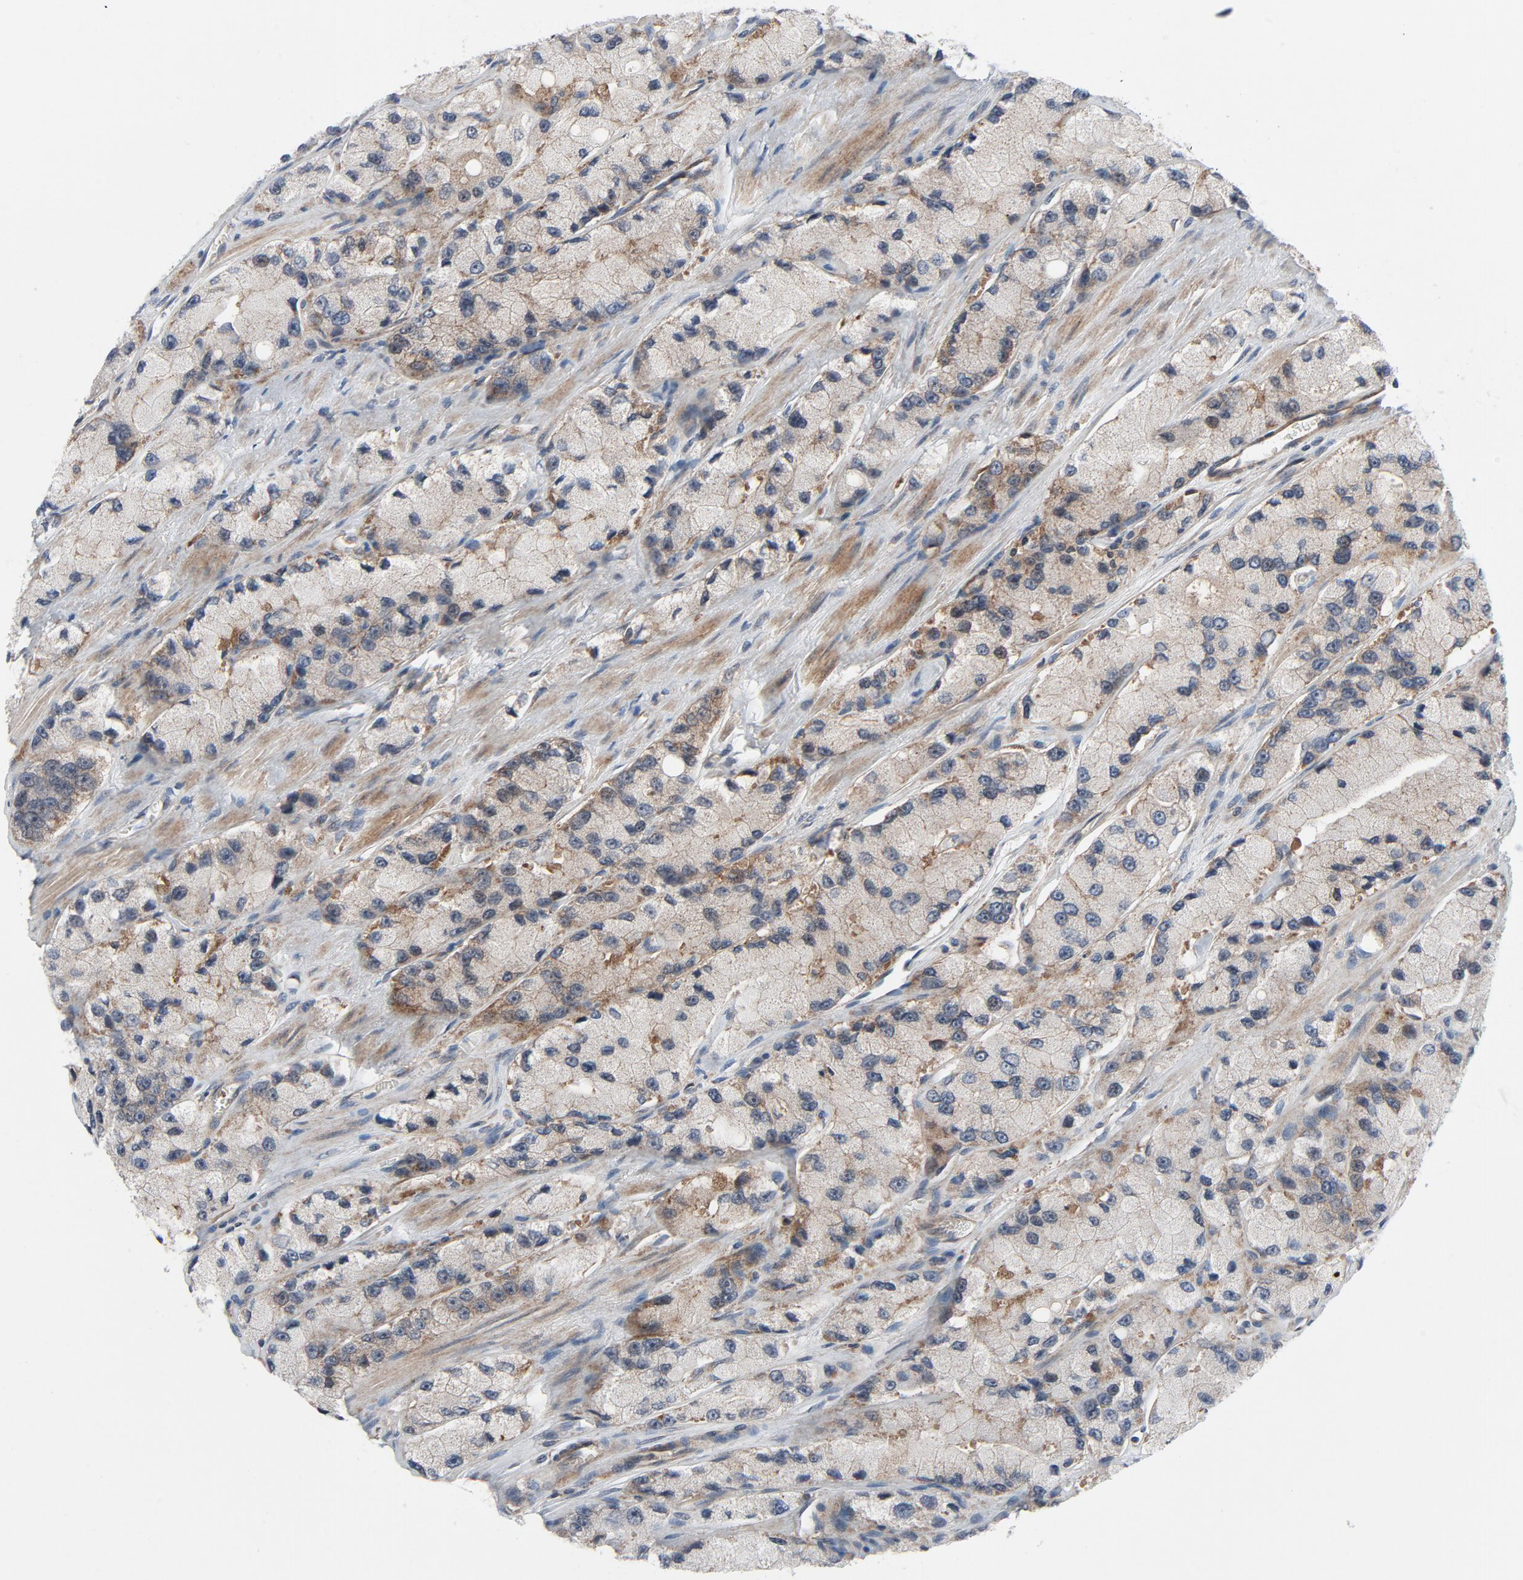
{"staining": {"intensity": "moderate", "quantity": ">75%", "location": "cytoplasmic/membranous"}, "tissue": "prostate cancer", "cell_type": "Tumor cells", "image_type": "cancer", "snomed": [{"axis": "morphology", "description": "Adenocarcinoma, High grade"}, {"axis": "topography", "description": "Prostate"}], "caption": "A high-resolution histopathology image shows immunohistochemistry staining of prostate cancer (adenocarcinoma (high-grade)), which displays moderate cytoplasmic/membranous positivity in approximately >75% of tumor cells.", "gene": "TSG101", "patient": {"sex": "male", "age": 58}}